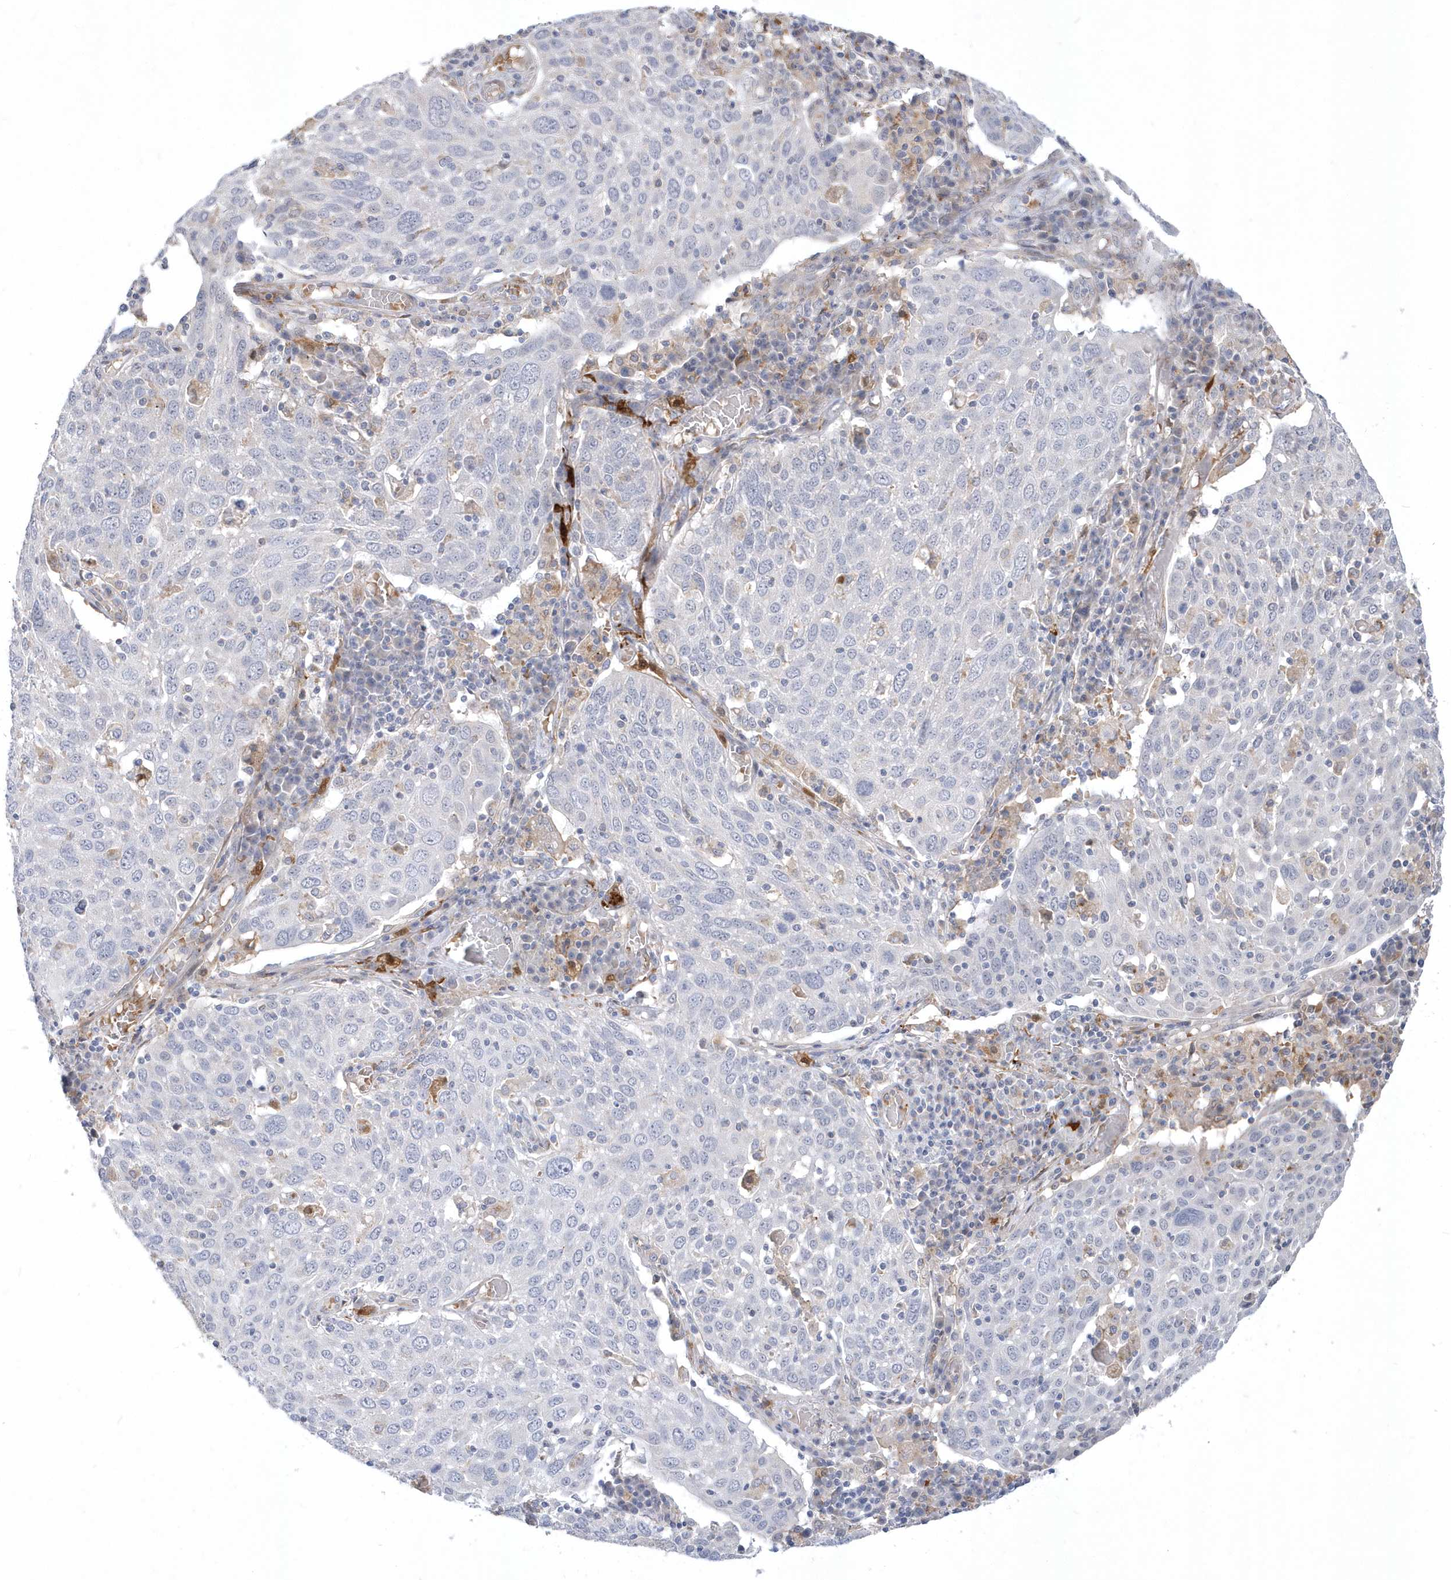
{"staining": {"intensity": "negative", "quantity": "none", "location": "none"}, "tissue": "lung cancer", "cell_type": "Tumor cells", "image_type": "cancer", "snomed": [{"axis": "morphology", "description": "Squamous cell carcinoma, NOS"}, {"axis": "topography", "description": "Lung"}], "caption": "Tumor cells are negative for brown protein staining in lung cancer.", "gene": "TSPEAR", "patient": {"sex": "male", "age": 65}}